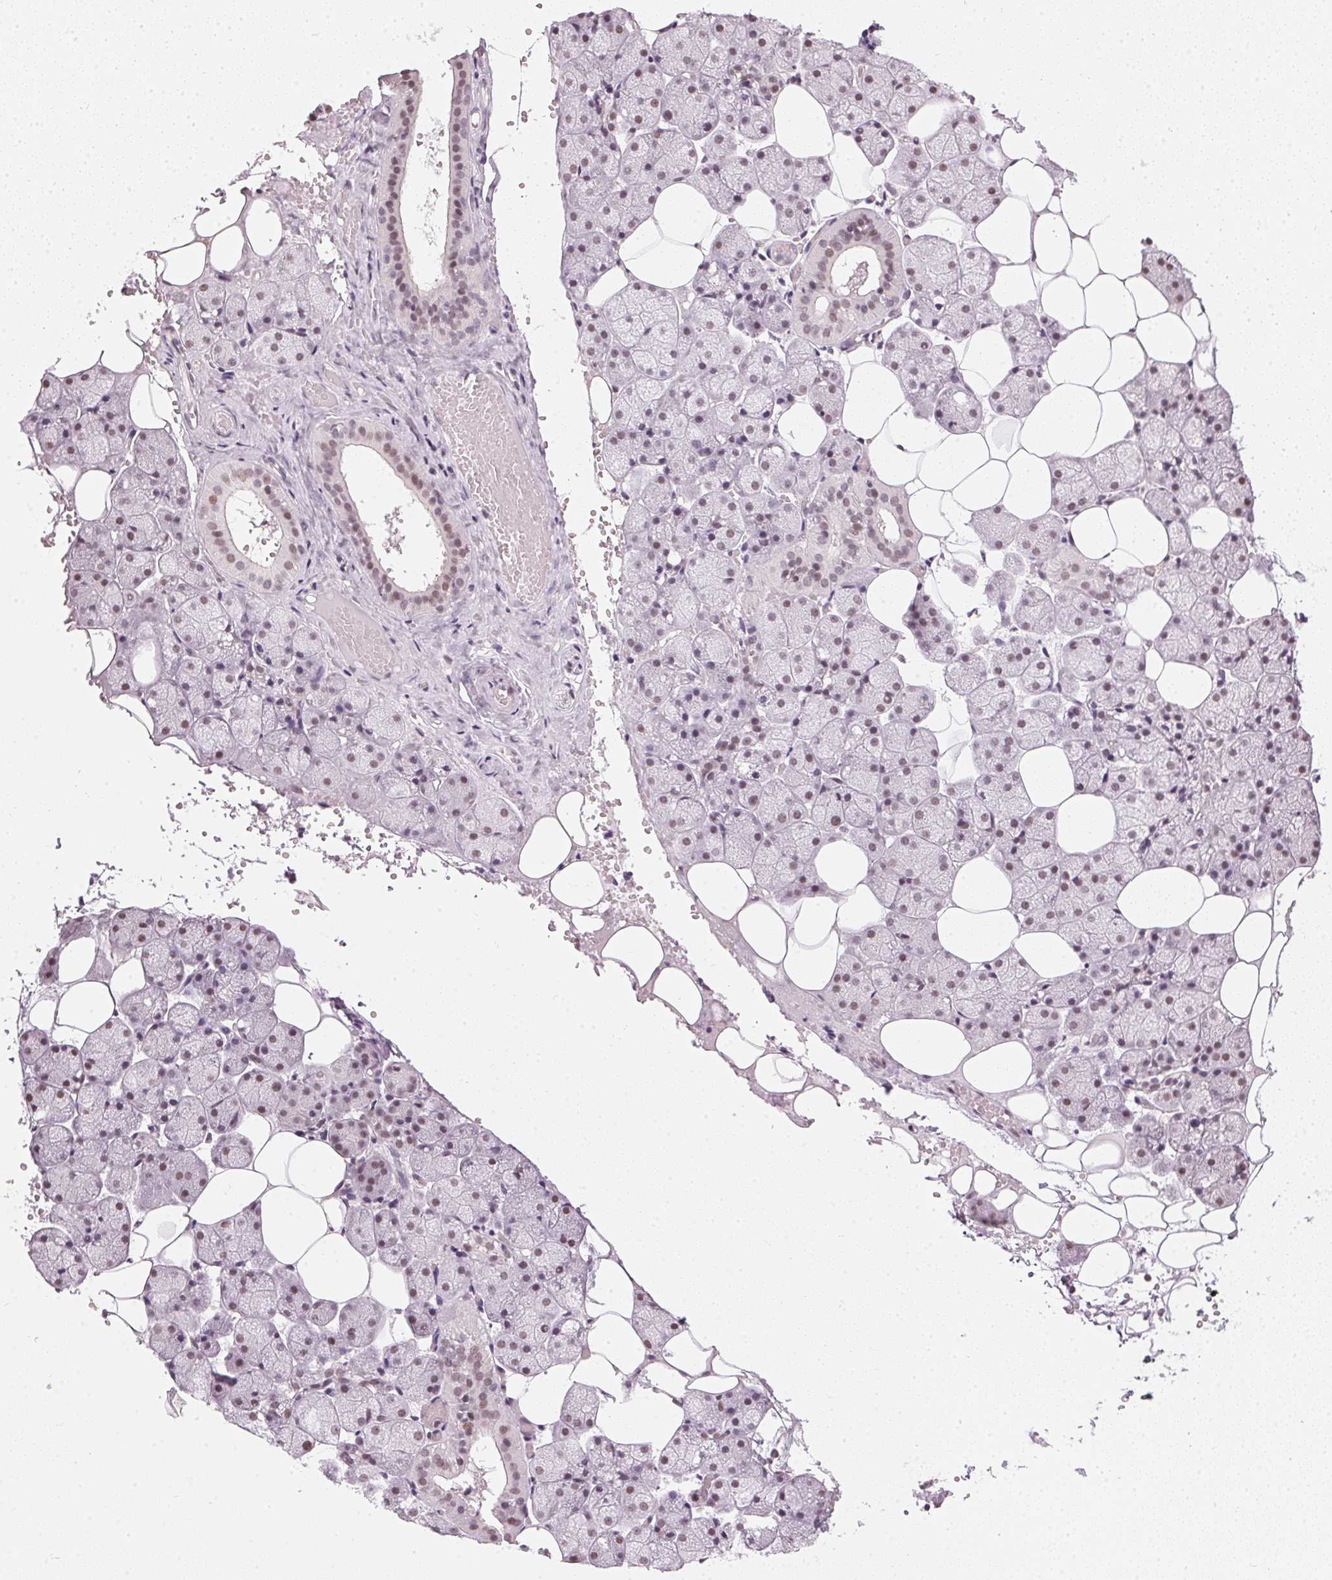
{"staining": {"intensity": "weak", "quantity": "25%-75%", "location": "nuclear"}, "tissue": "salivary gland", "cell_type": "Glandular cells", "image_type": "normal", "snomed": [{"axis": "morphology", "description": "Normal tissue, NOS"}, {"axis": "topography", "description": "Salivary gland"}], "caption": "Weak nuclear protein positivity is appreciated in approximately 25%-75% of glandular cells in salivary gland. (DAB (3,3'-diaminobenzidine) = brown stain, brightfield microscopy at high magnification).", "gene": "DNAJC6", "patient": {"sex": "male", "age": 38}}